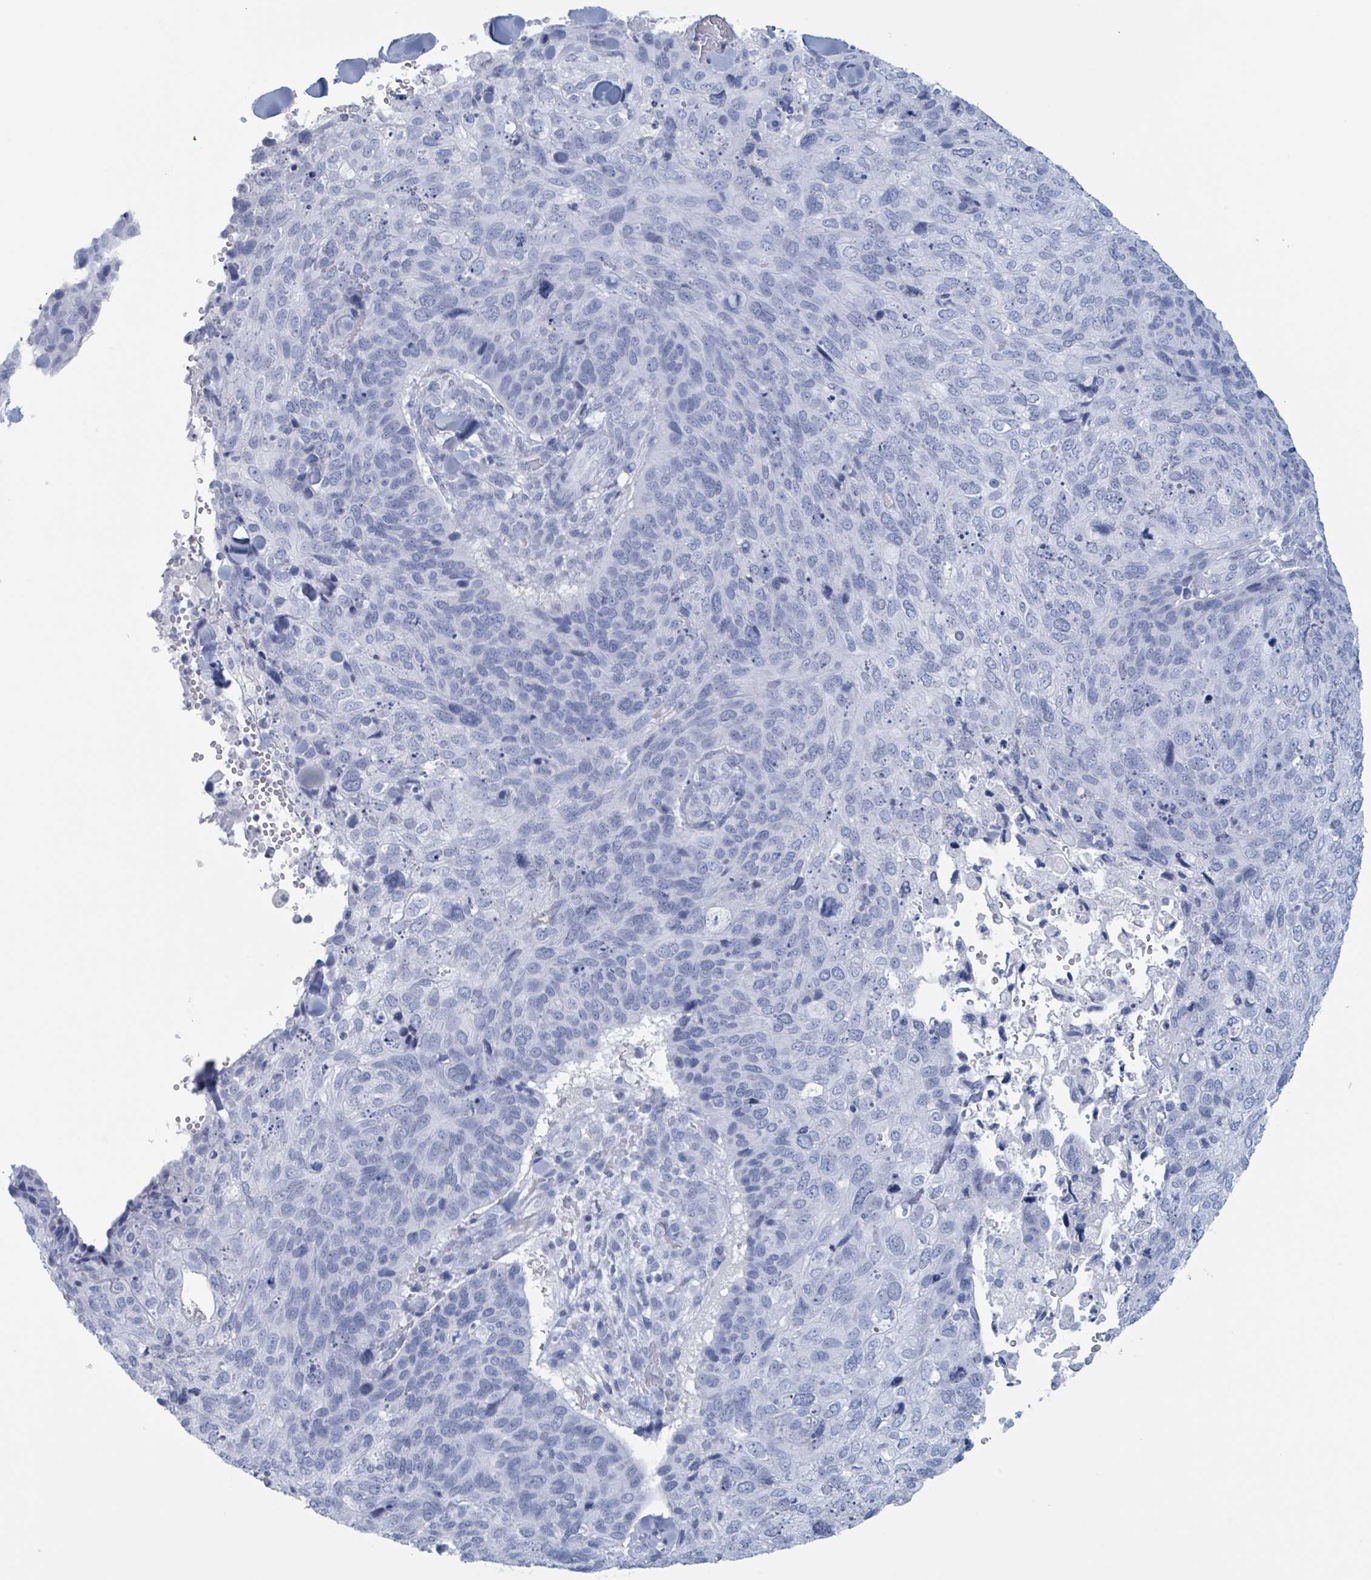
{"staining": {"intensity": "negative", "quantity": "none", "location": "none"}, "tissue": "skin cancer", "cell_type": "Tumor cells", "image_type": "cancer", "snomed": [{"axis": "morphology", "description": "Basal cell carcinoma"}, {"axis": "topography", "description": "Skin"}], "caption": "Skin cancer was stained to show a protein in brown. There is no significant staining in tumor cells.", "gene": "KLK4", "patient": {"sex": "female", "age": 74}}